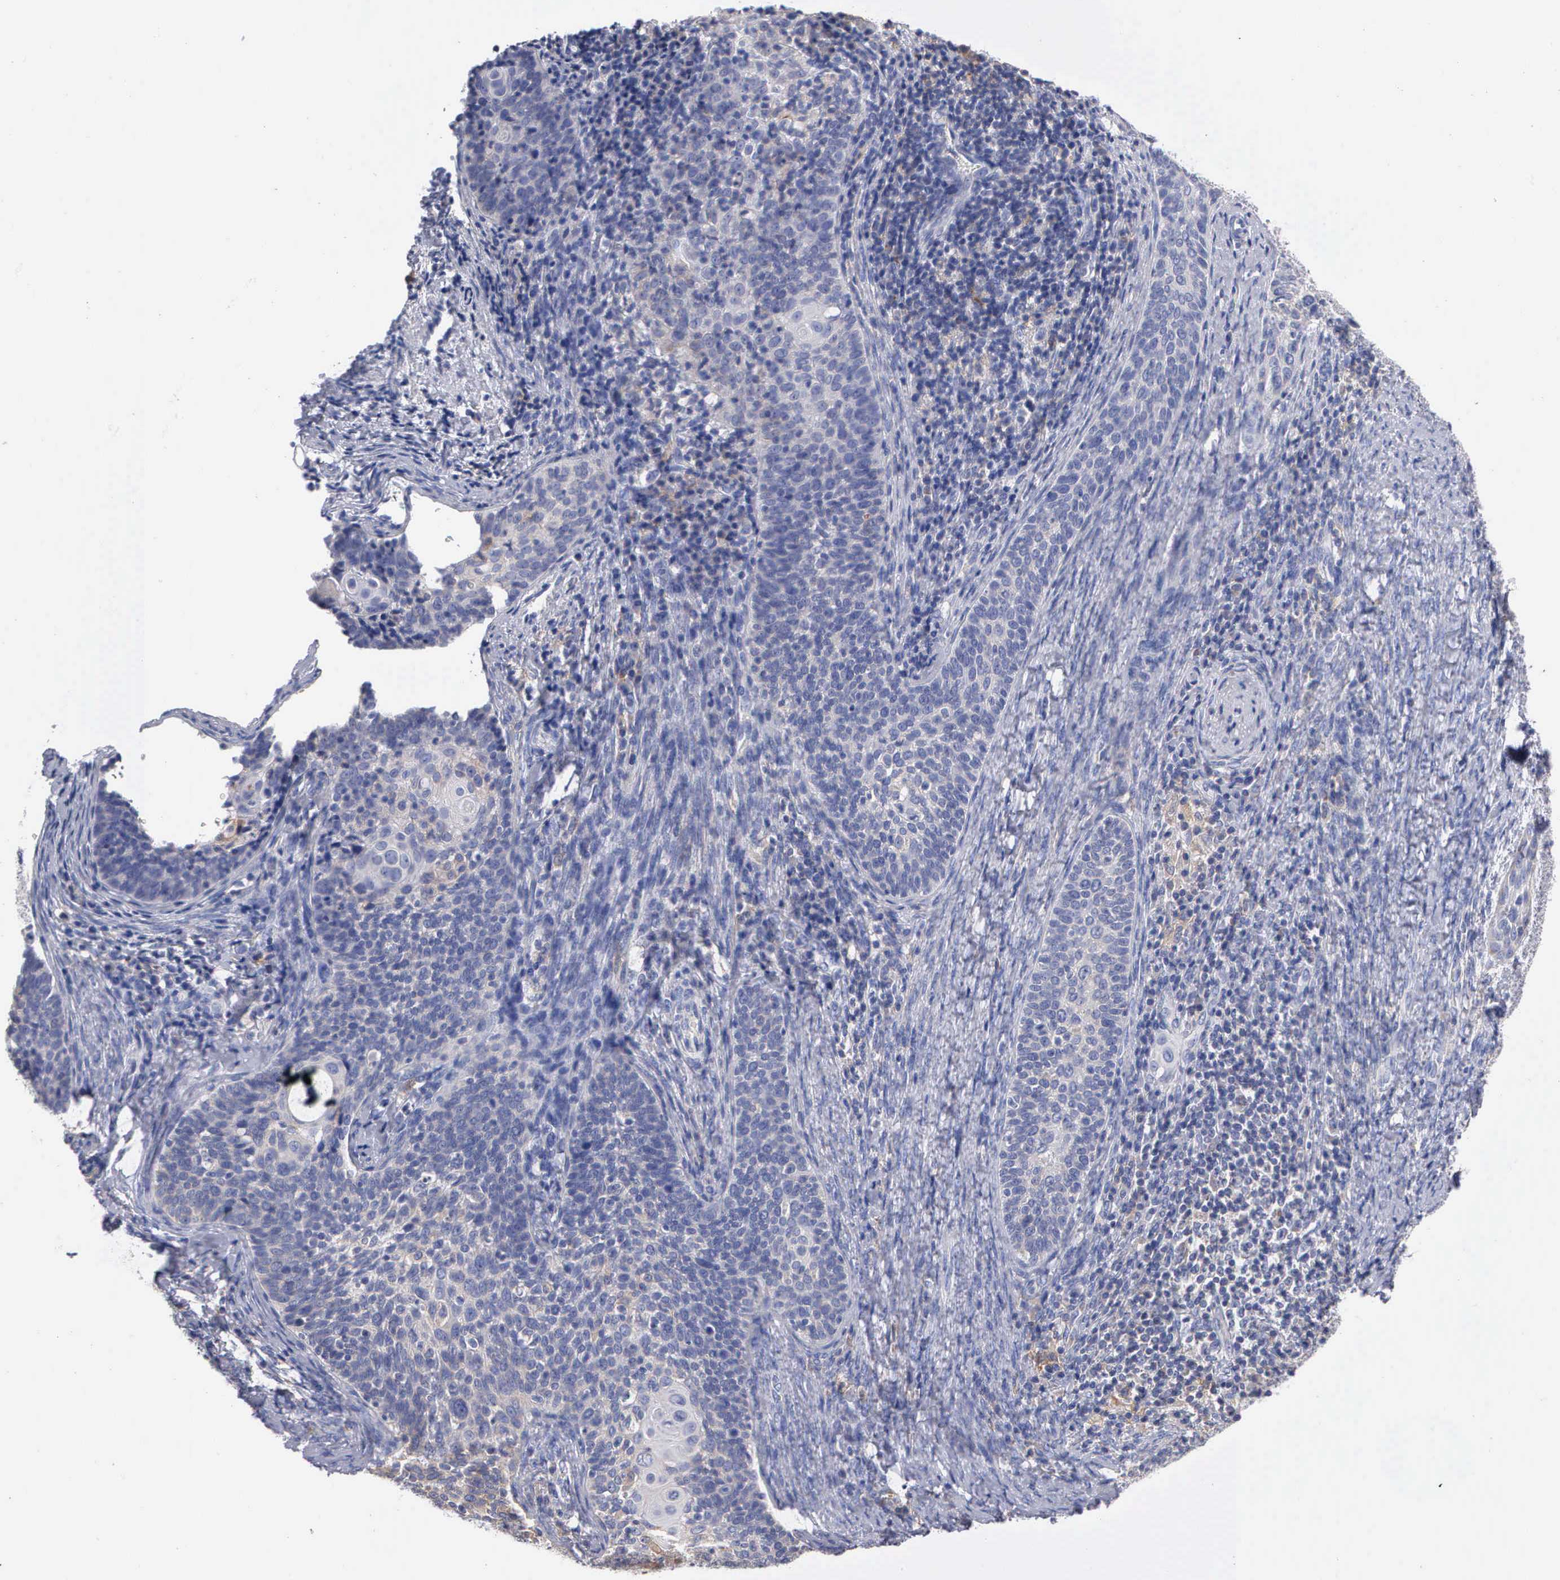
{"staining": {"intensity": "negative", "quantity": "none", "location": "none"}, "tissue": "cervical cancer", "cell_type": "Tumor cells", "image_type": "cancer", "snomed": [{"axis": "morphology", "description": "Squamous cell carcinoma, NOS"}, {"axis": "topography", "description": "Cervix"}], "caption": "Tumor cells are negative for protein expression in human squamous cell carcinoma (cervical).", "gene": "PTGS2", "patient": {"sex": "female", "age": 33}}